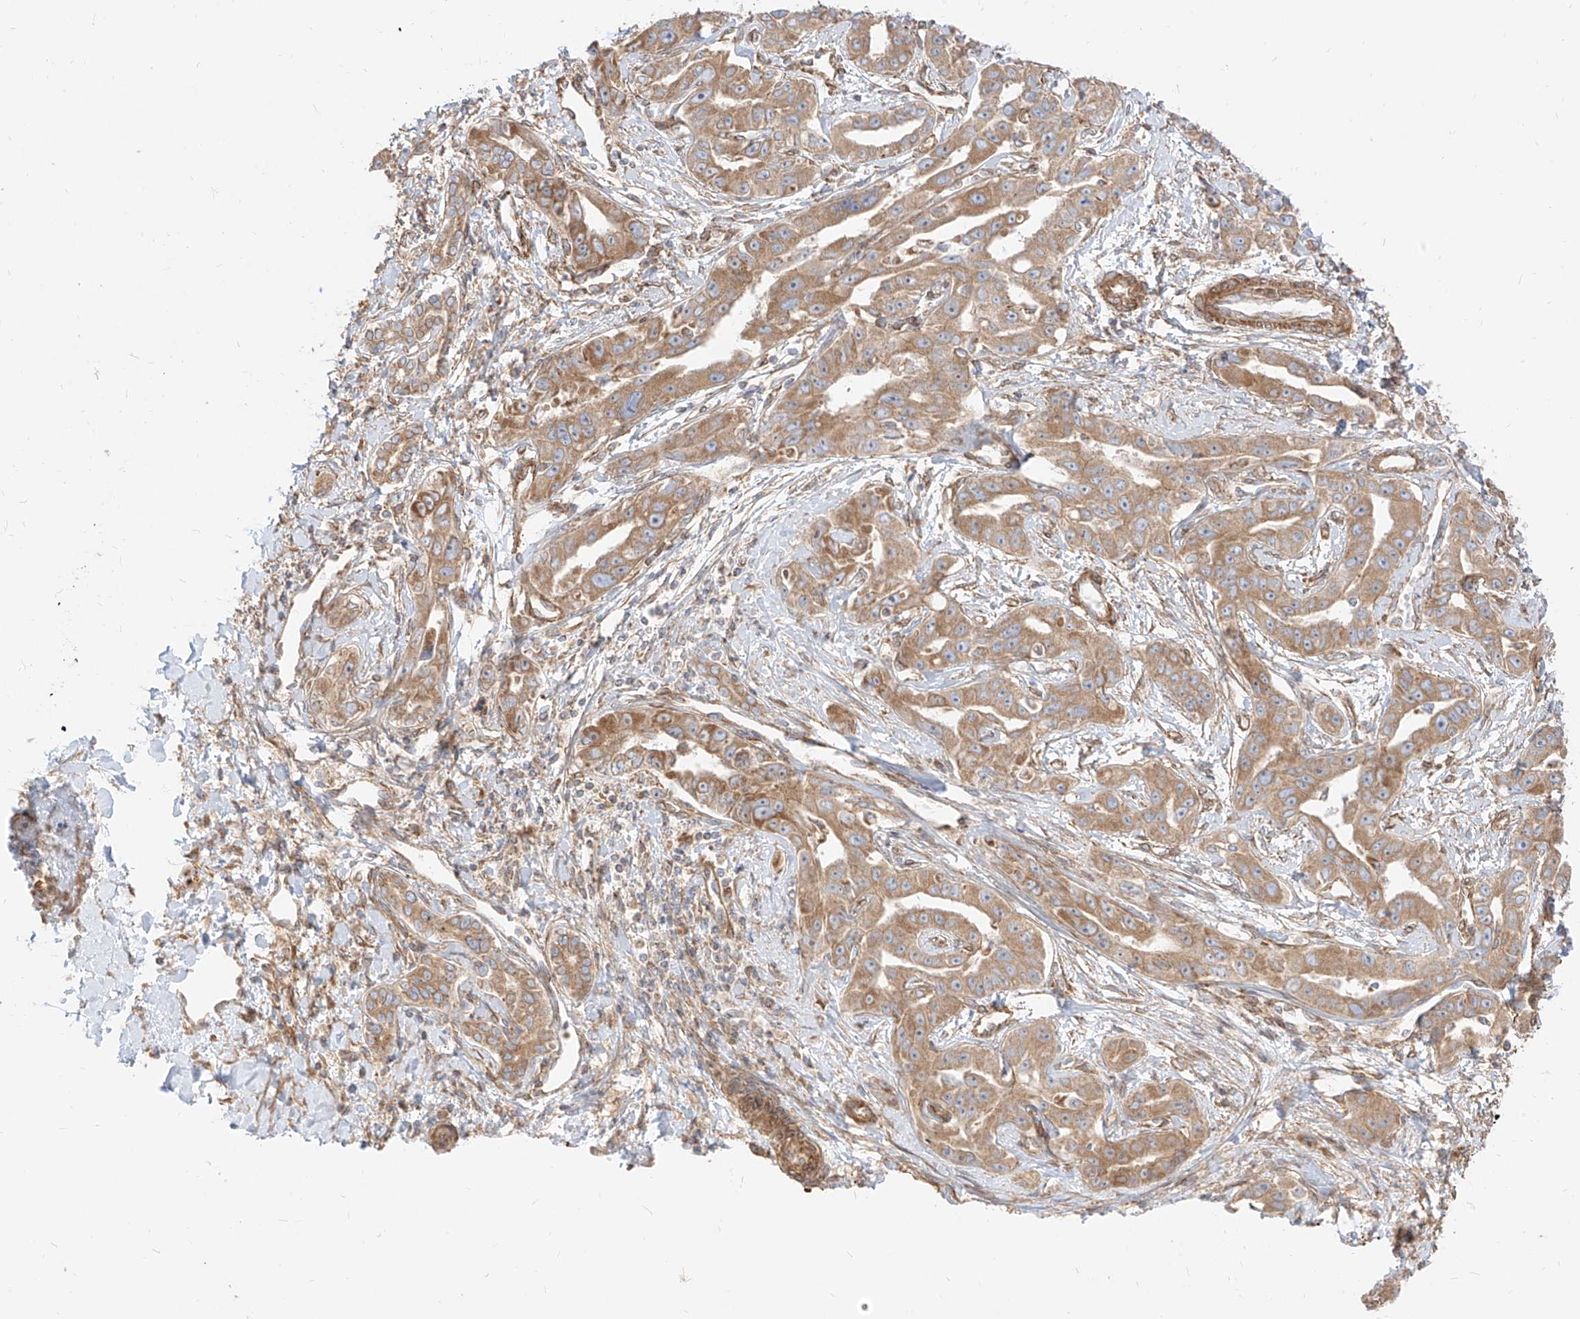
{"staining": {"intensity": "moderate", "quantity": ">75%", "location": "cytoplasmic/membranous"}, "tissue": "liver cancer", "cell_type": "Tumor cells", "image_type": "cancer", "snomed": [{"axis": "morphology", "description": "Cholangiocarcinoma"}, {"axis": "topography", "description": "Liver"}], "caption": "Moderate cytoplasmic/membranous protein staining is appreciated in about >75% of tumor cells in liver cancer.", "gene": "PLCL1", "patient": {"sex": "male", "age": 59}}